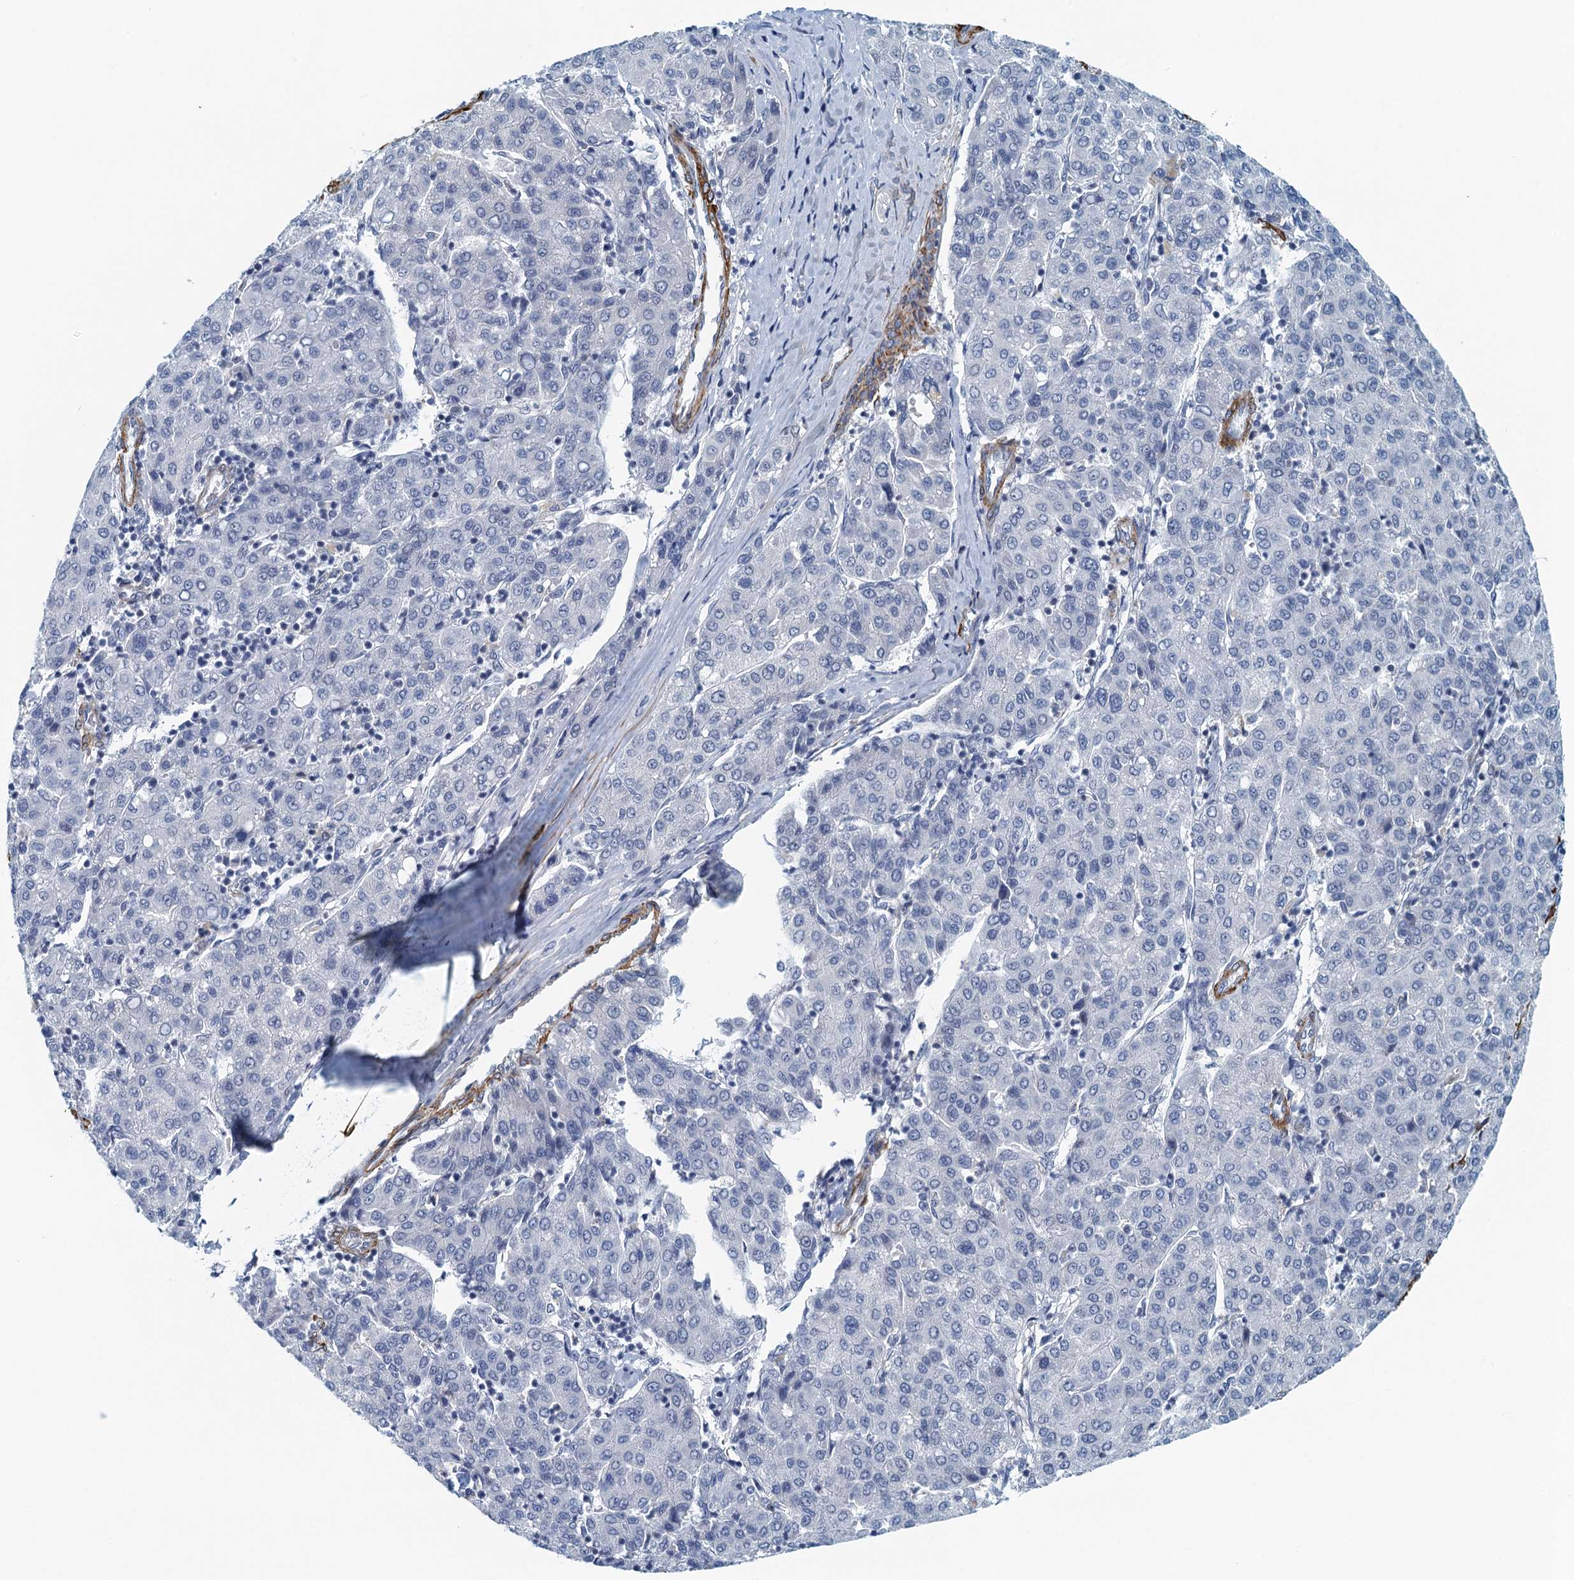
{"staining": {"intensity": "negative", "quantity": "none", "location": "none"}, "tissue": "liver cancer", "cell_type": "Tumor cells", "image_type": "cancer", "snomed": [{"axis": "morphology", "description": "Carcinoma, Hepatocellular, NOS"}, {"axis": "topography", "description": "Liver"}], "caption": "A micrograph of liver hepatocellular carcinoma stained for a protein demonstrates no brown staining in tumor cells.", "gene": "ALG2", "patient": {"sex": "male", "age": 65}}